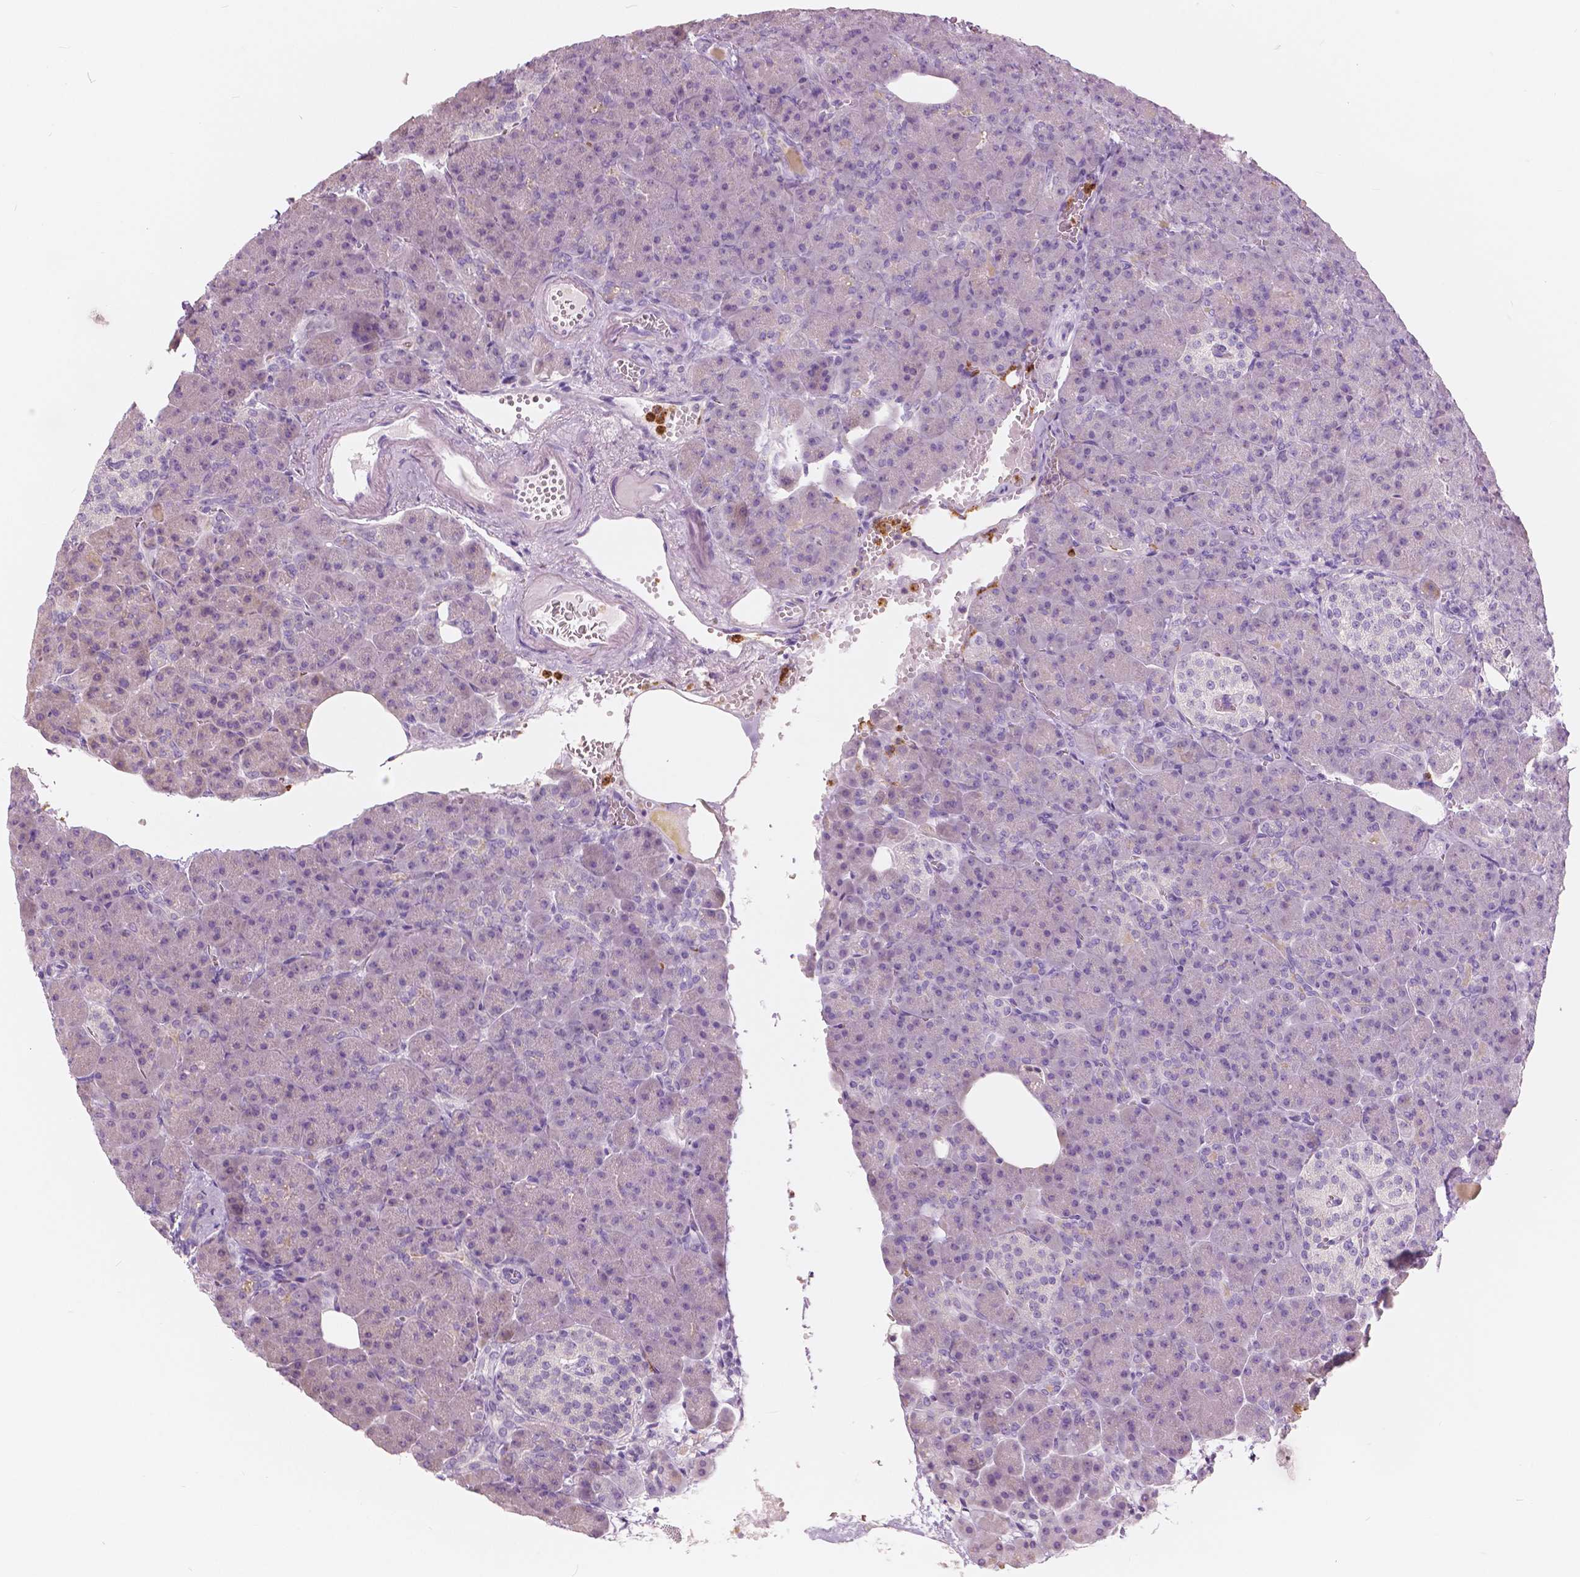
{"staining": {"intensity": "negative", "quantity": "none", "location": "none"}, "tissue": "pancreas", "cell_type": "Exocrine glandular cells", "image_type": "normal", "snomed": [{"axis": "morphology", "description": "Normal tissue, NOS"}, {"axis": "topography", "description": "Pancreas"}], "caption": "Immunohistochemistry (IHC) of benign human pancreas displays no positivity in exocrine glandular cells.", "gene": "CXCR2", "patient": {"sex": "female", "age": 74}}